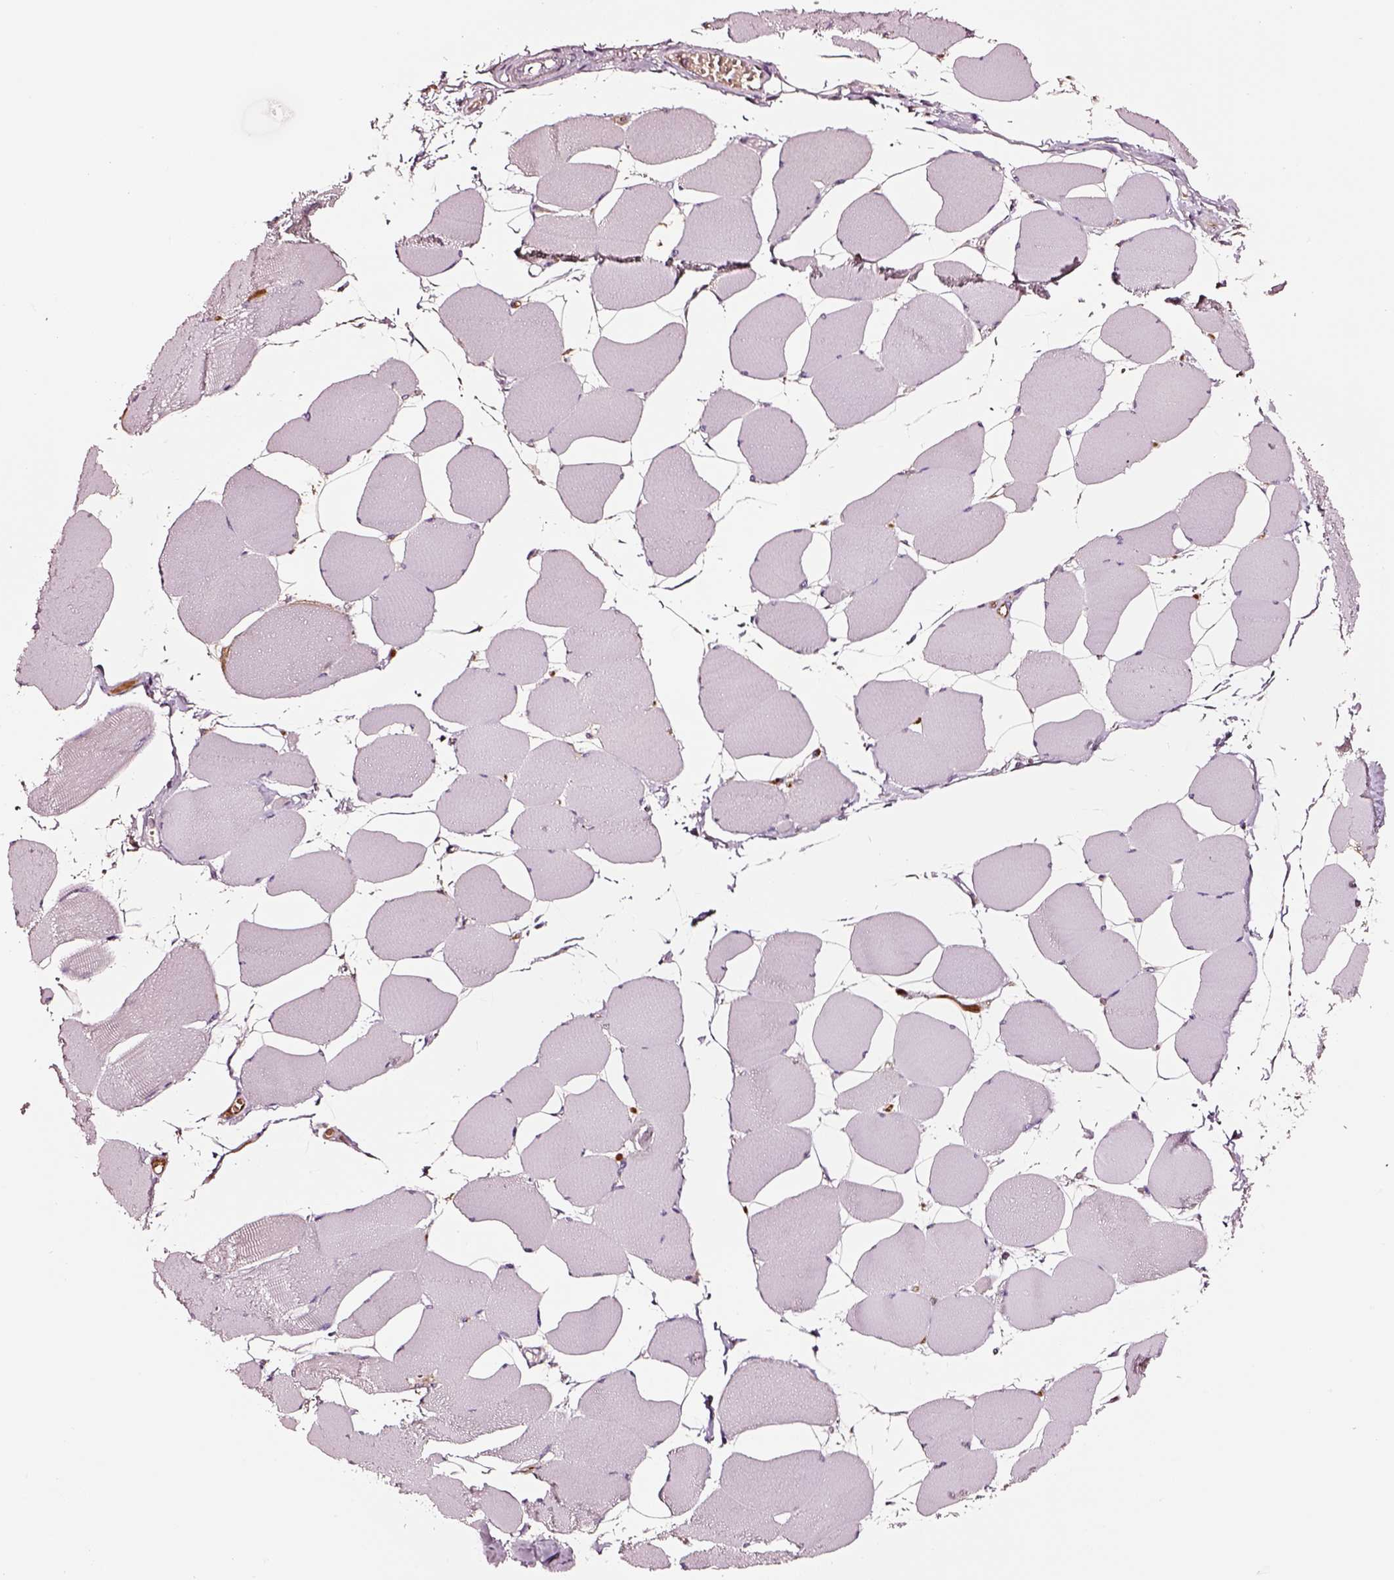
{"staining": {"intensity": "negative", "quantity": "none", "location": "none"}, "tissue": "skeletal muscle", "cell_type": "Myocytes", "image_type": "normal", "snomed": [{"axis": "morphology", "description": "Normal tissue, NOS"}, {"axis": "topography", "description": "Skeletal muscle"}], "caption": "Benign skeletal muscle was stained to show a protein in brown. There is no significant staining in myocytes. The staining was performed using DAB to visualize the protein expression in brown, while the nuclei were stained in blue with hematoxylin (Magnification: 20x).", "gene": "TF", "patient": {"sex": "female", "age": 75}}